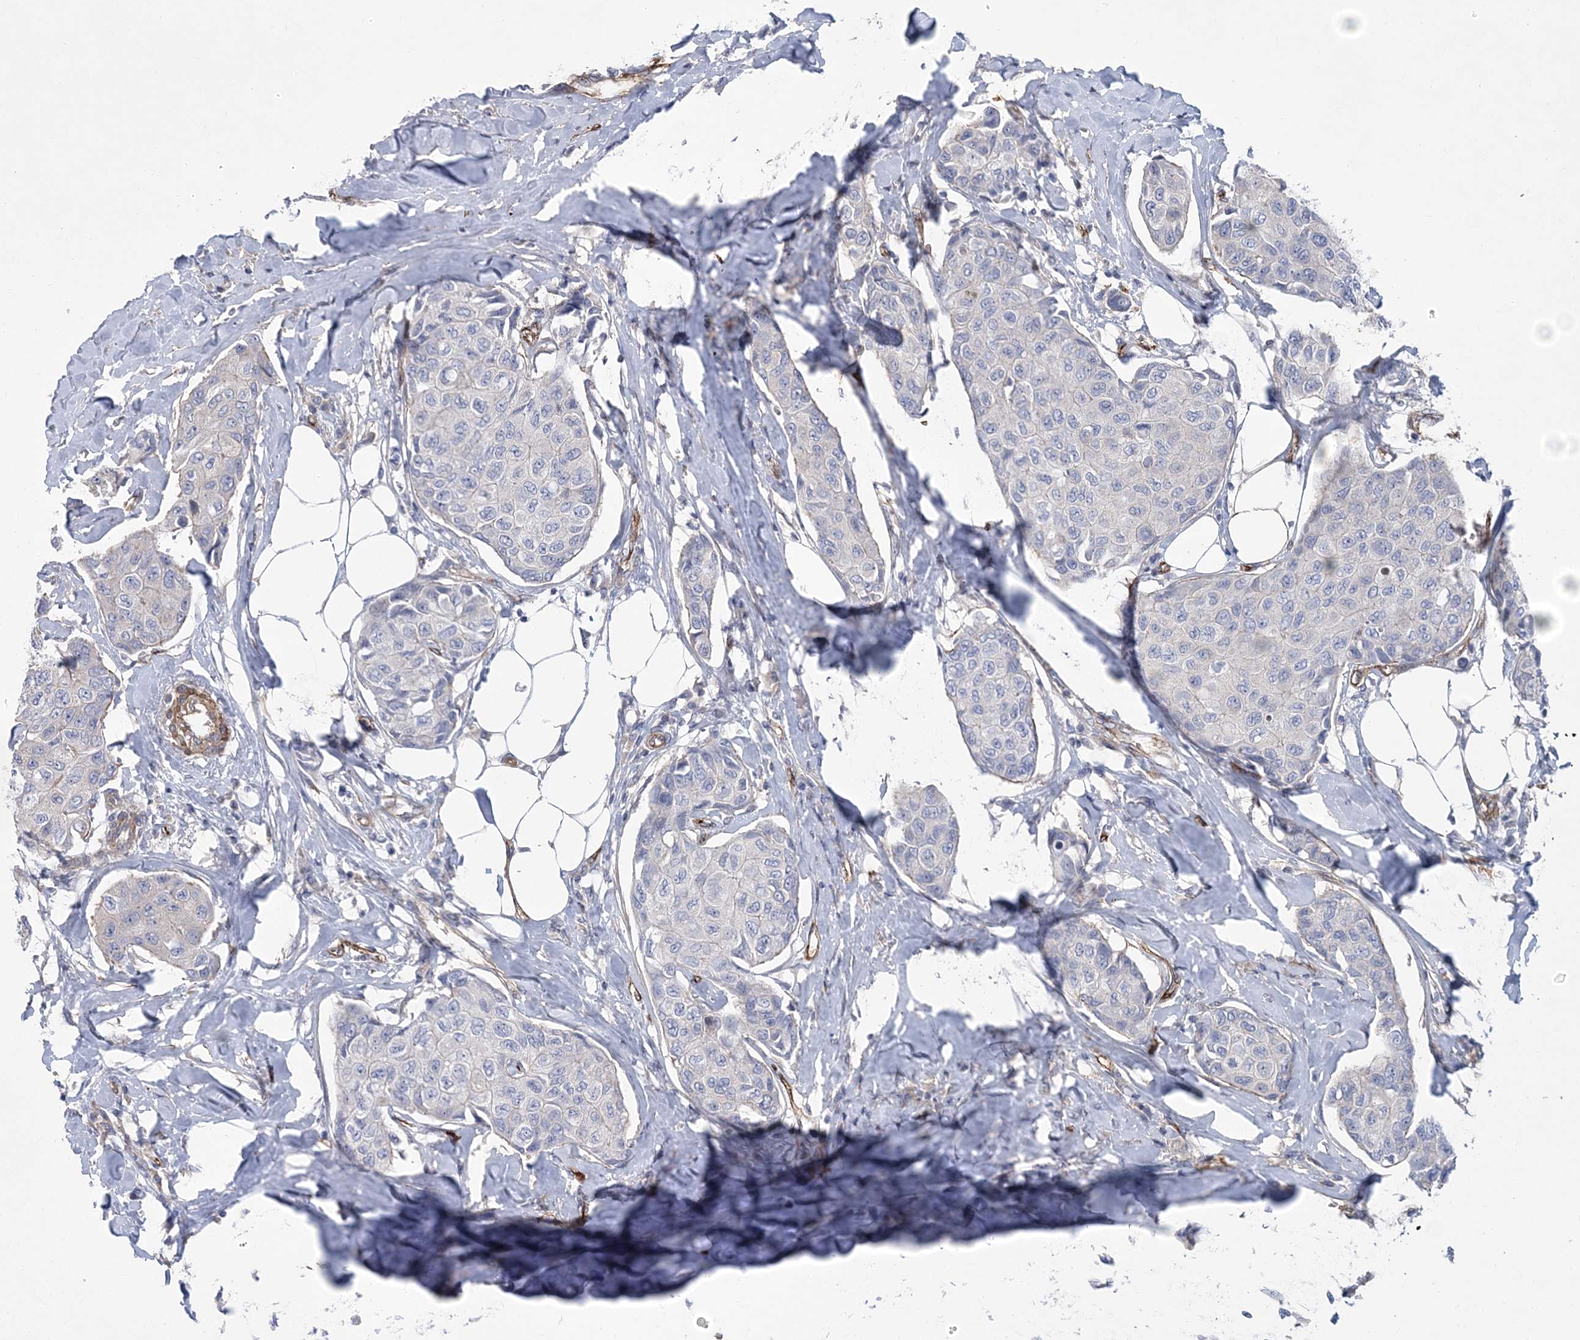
{"staining": {"intensity": "negative", "quantity": "none", "location": "none"}, "tissue": "breast cancer", "cell_type": "Tumor cells", "image_type": "cancer", "snomed": [{"axis": "morphology", "description": "Duct carcinoma"}, {"axis": "topography", "description": "Breast"}], "caption": "Human breast cancer stained for a protein using immunohistochemistry (IHC) reveals no positivity in tumor cells.", "gene": "CALN1", "patient": {"sex": "female", "age": 80}}